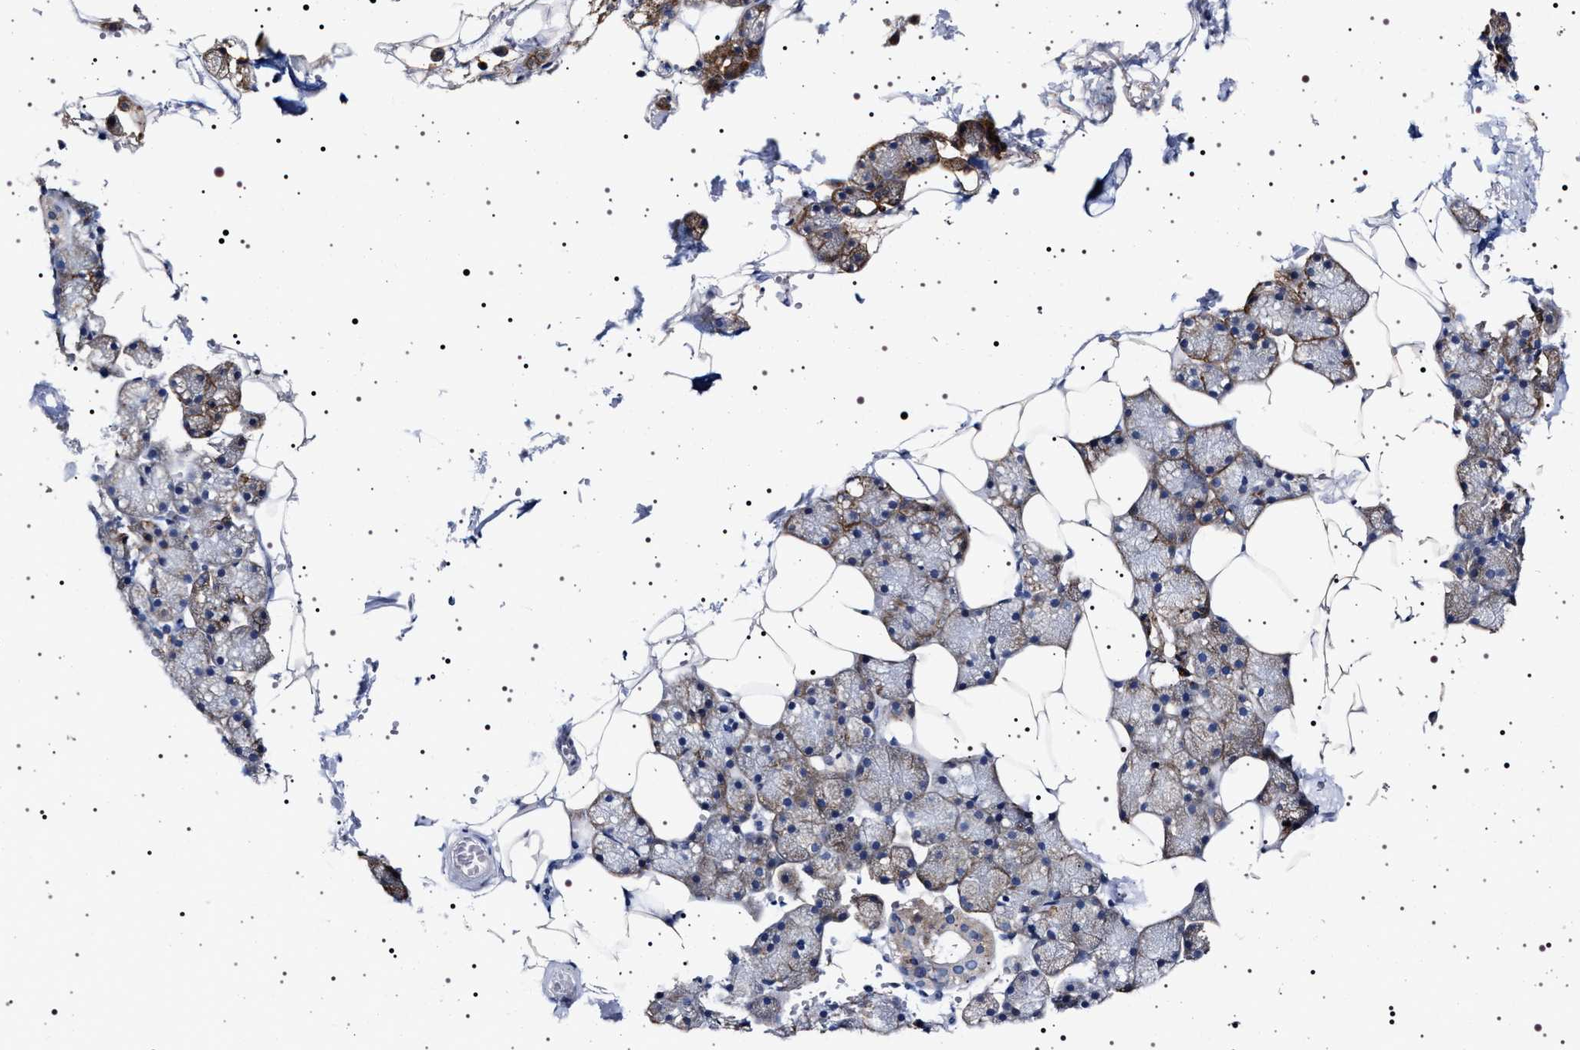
{"staining": {"intensity": "moderate", "quantity": "25%-75%", "location": "cytoplasmic/membranous"}, "tissue": "salivary gland", "cell_type": "Glandular cells", "image_type": "normal", "snomed": [{"axis": "morphology", "description": "Normal tissue, NOS"}, {"axis": "topography", "description": "Salivary gland"}], "caption": "A brown stain shows moderate cytoplasmic/membranous positivity of a protein in glandular cells of normal salivary gland. (Stains: DAB (3,3'-diaminobenzidine) in brown, nuclei in blue, Microscopy: brightfield microscopy at high magnification).", "gene": "NAALADL2", "patient": {"sex": "male", "age": 62}}